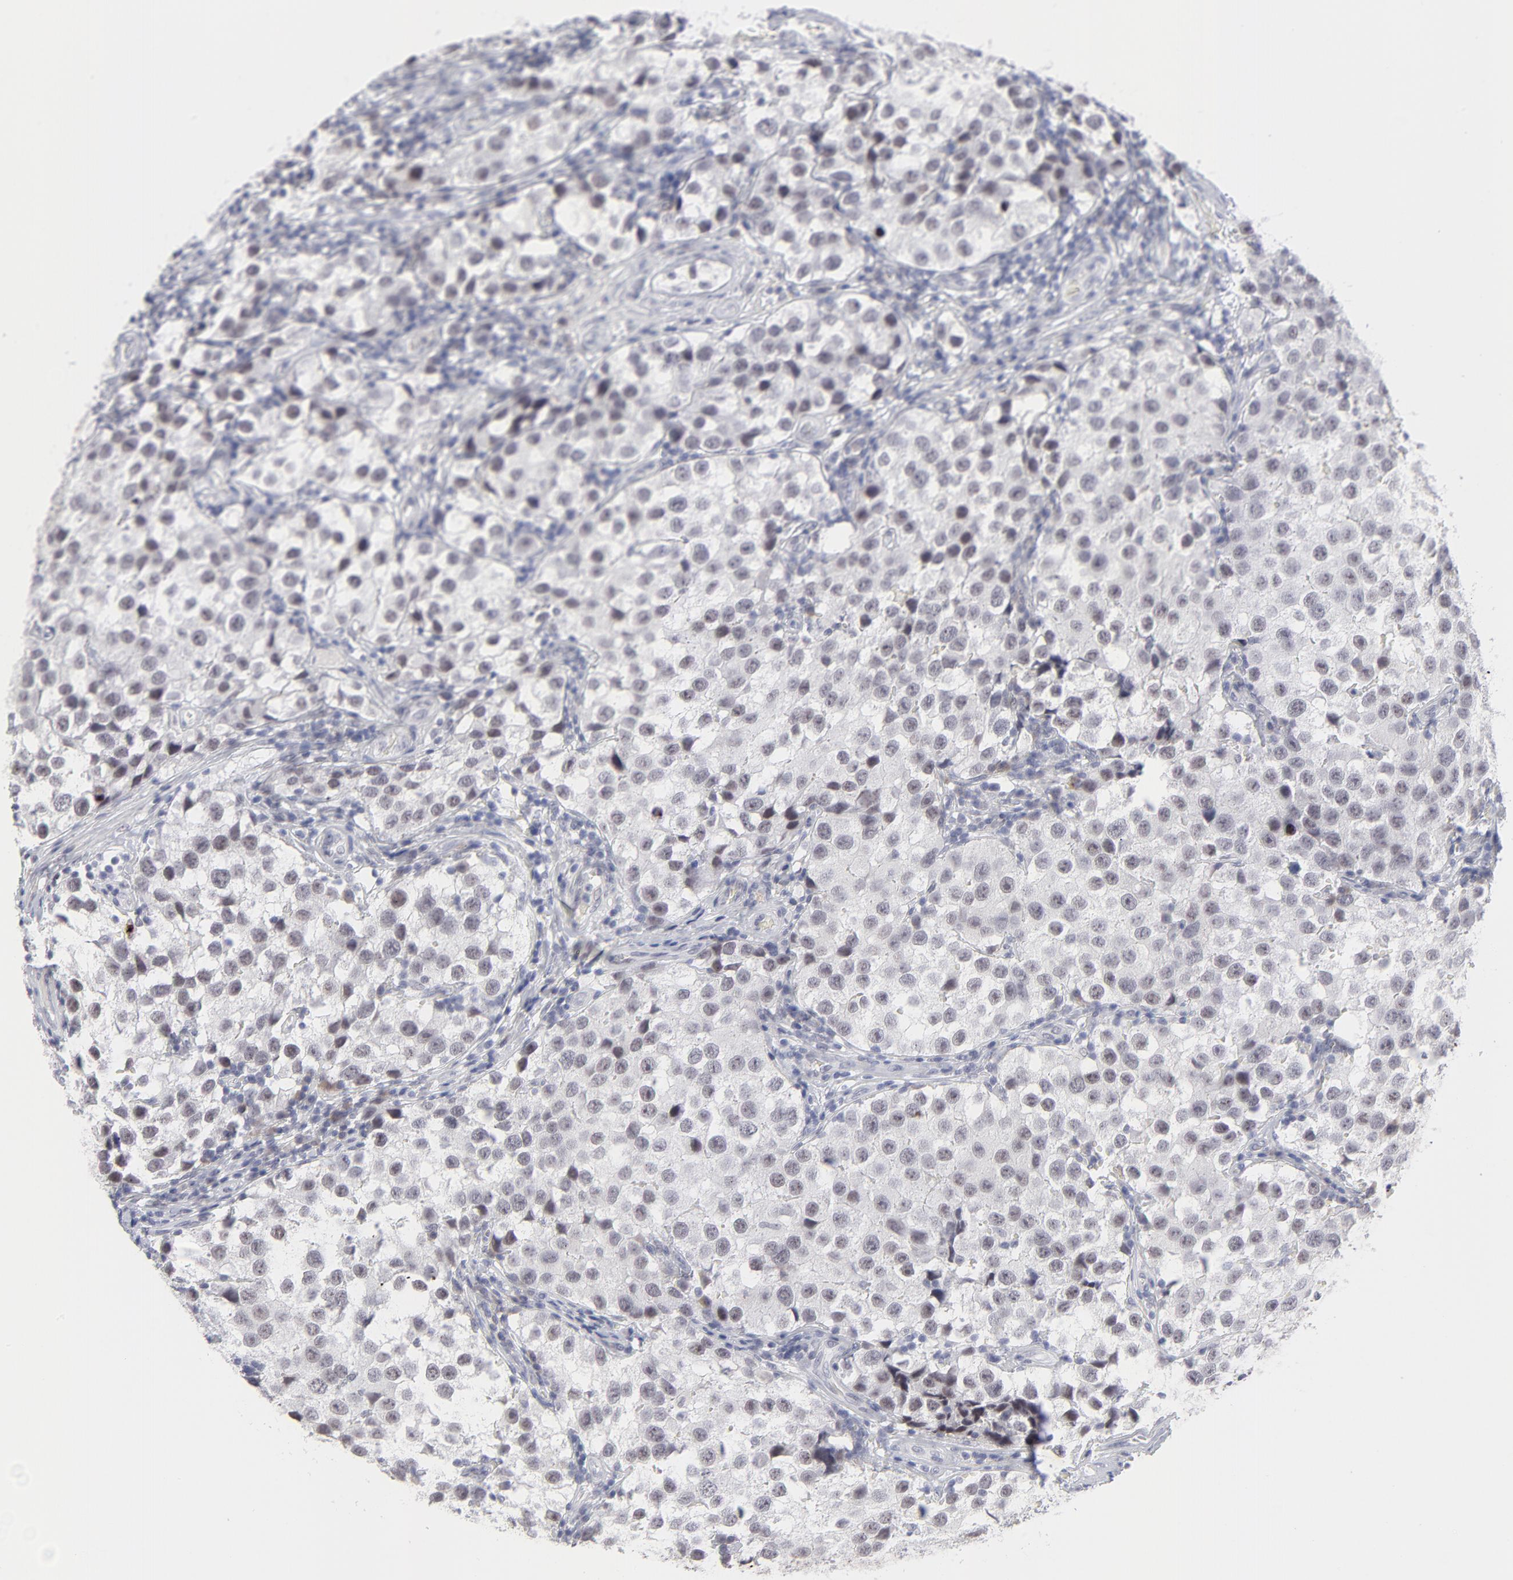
{"staining": {"intensity": "negative", "quantity": "none", "location": "none"}, "tissue": "testis cancer", "cell_type": "Tumor cells", "image_type": "cancer", "snomed": [{"axis": "morphology", "description": "Seminoma, NOS"}, {"axis": "topography", "description": "Testis"}], "caption": "Human seminoma (testis) stained for a protein using IHC reveals no staining in tumor cells.", "gene": "CCR2", "patient": {"sex": "male", "age": 39}}